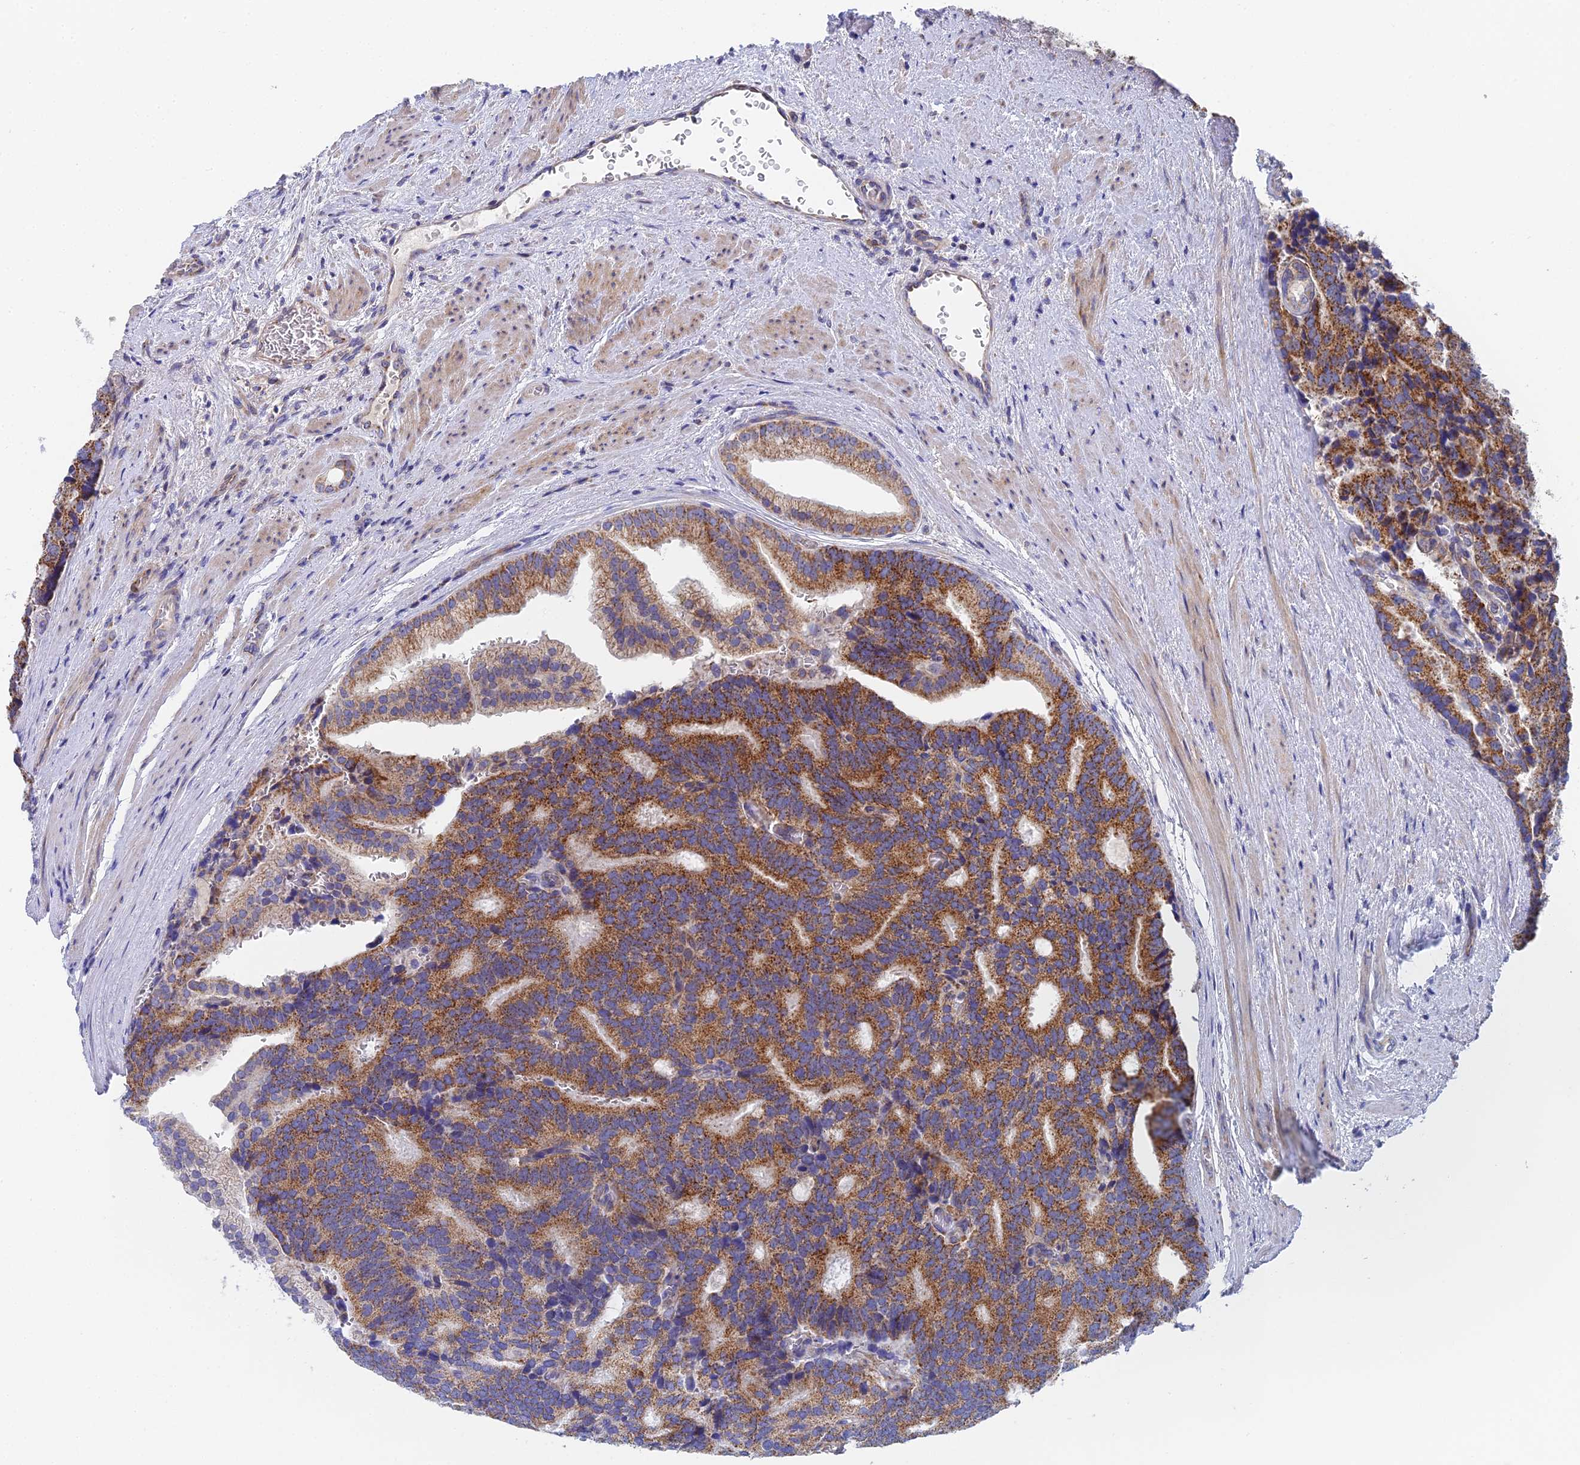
{"staining": {"intensity": "strong", "quantity": "25%-75%", "location": "cytoplasmic/membranous"}, "tissue": "prostate cancer", "cell_type": "Tumor cells", "image_type": "cancer", "snomed": [{"axis": "morphology", "description": "Adenocarcinoma, Low grade"}, {"axis": "topography", "description": "Prostate"}], "caption": "Adenocarcinoma (low-grade) (prostate) stained with a protein marker reveals strong staining in tumor cells.", "gene": "ECSIT", "patient": {"sex": "male", "age": 71}}